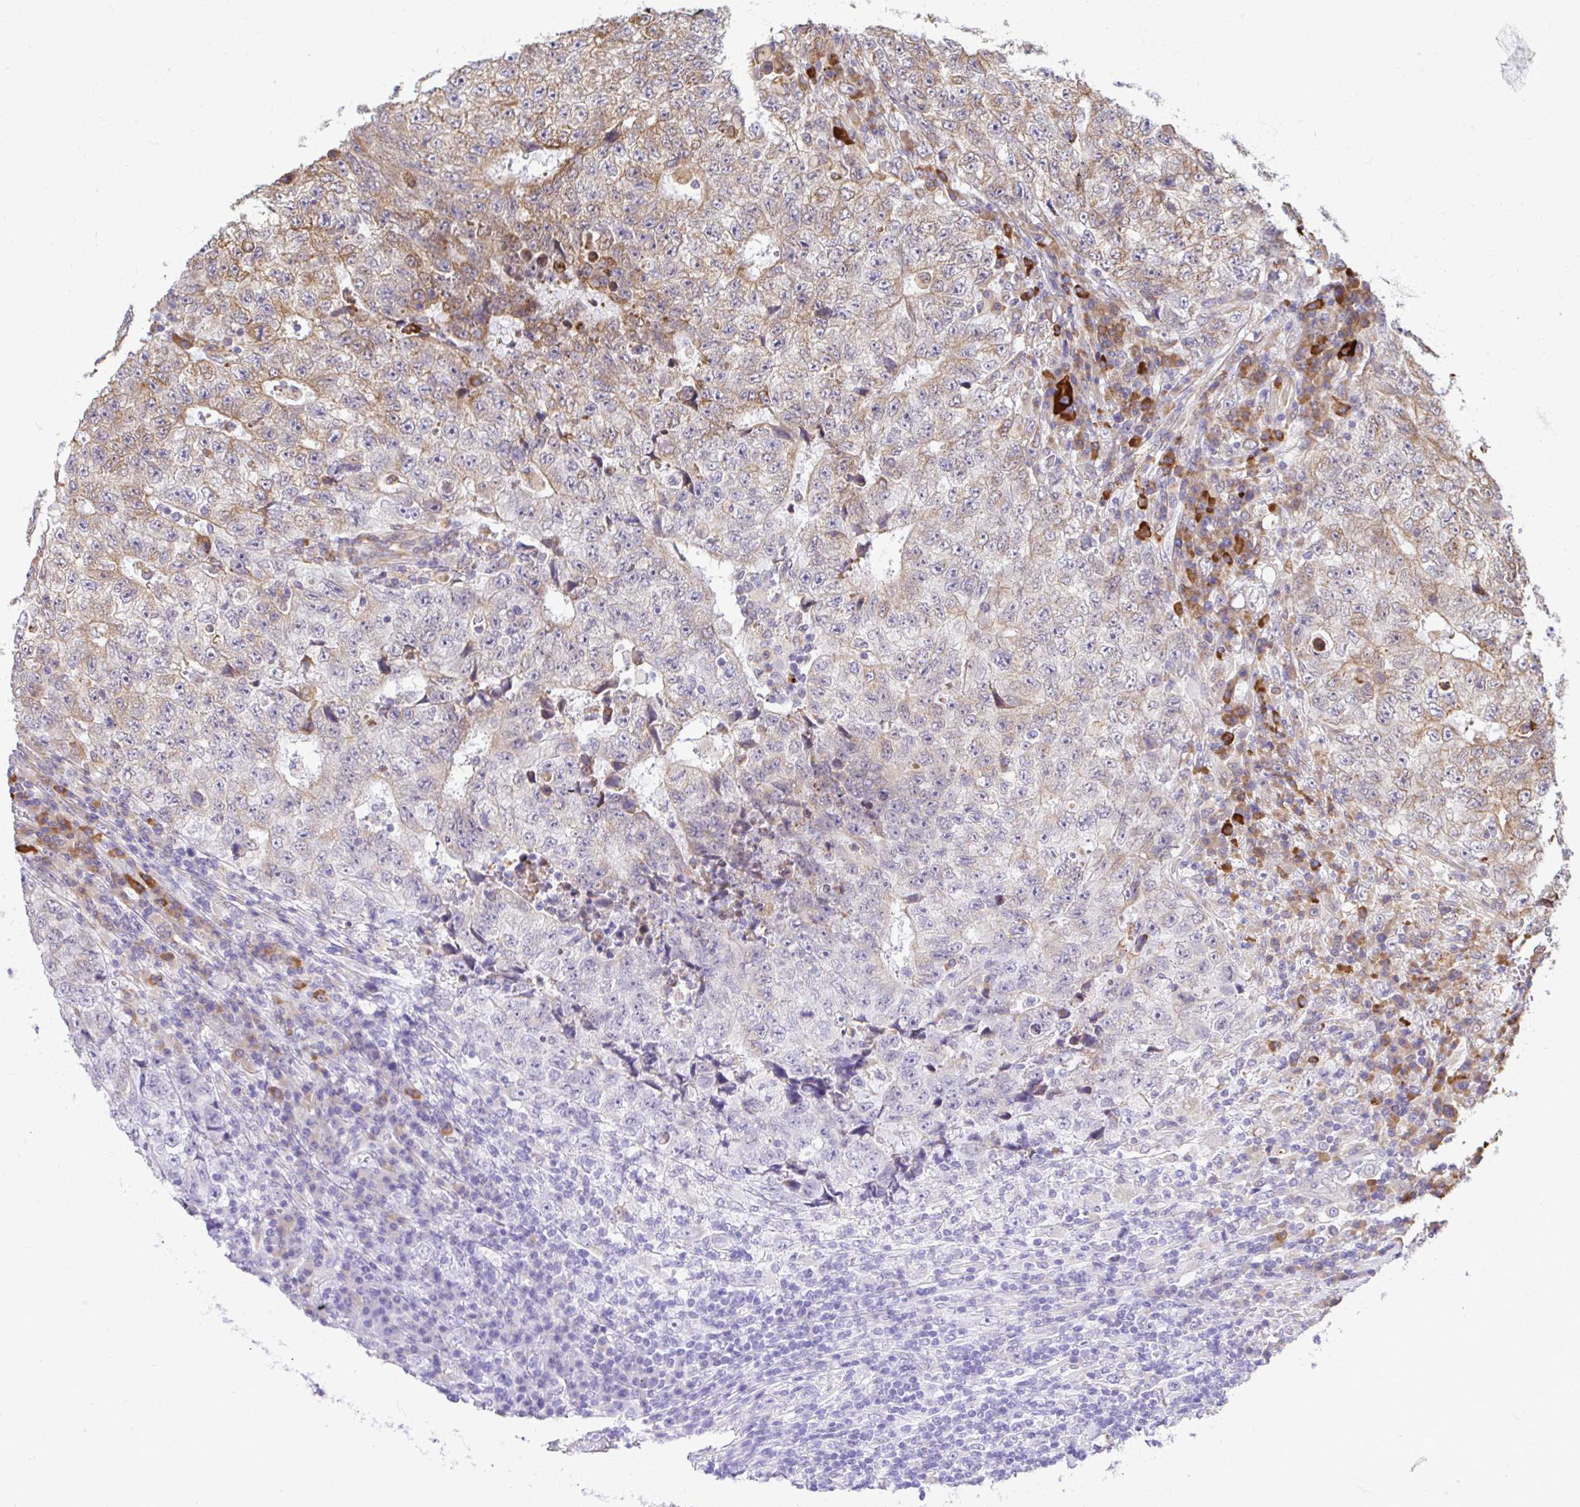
{"staining": {"intensity": "weak", "quantity": "25%-75%", "location": "cytoplasmic/membranous"}, "tissue": "testis cancer", "cell_type": "Tumor cells", "image_type": "cancer", "snomed": [{"axis": "morphology", "description": "Necrosis, NOS"}, {"axis": "morphology", "description": "Carcinoma, Embryonal, NOS"}, {"axis": "topography", "description": "Testis"}], "caption": "High-power microscopy captured an IHC histopathology image of testis embryonal carcinoma, revealing weak cytoplasmic/membranous positivity in about 25%-75% of tumor cells. (DAB IHC with brightfield microscopy, high magnification).", "gene": "NAALAD2", "patient": {"sex": "male", "age": 19}}